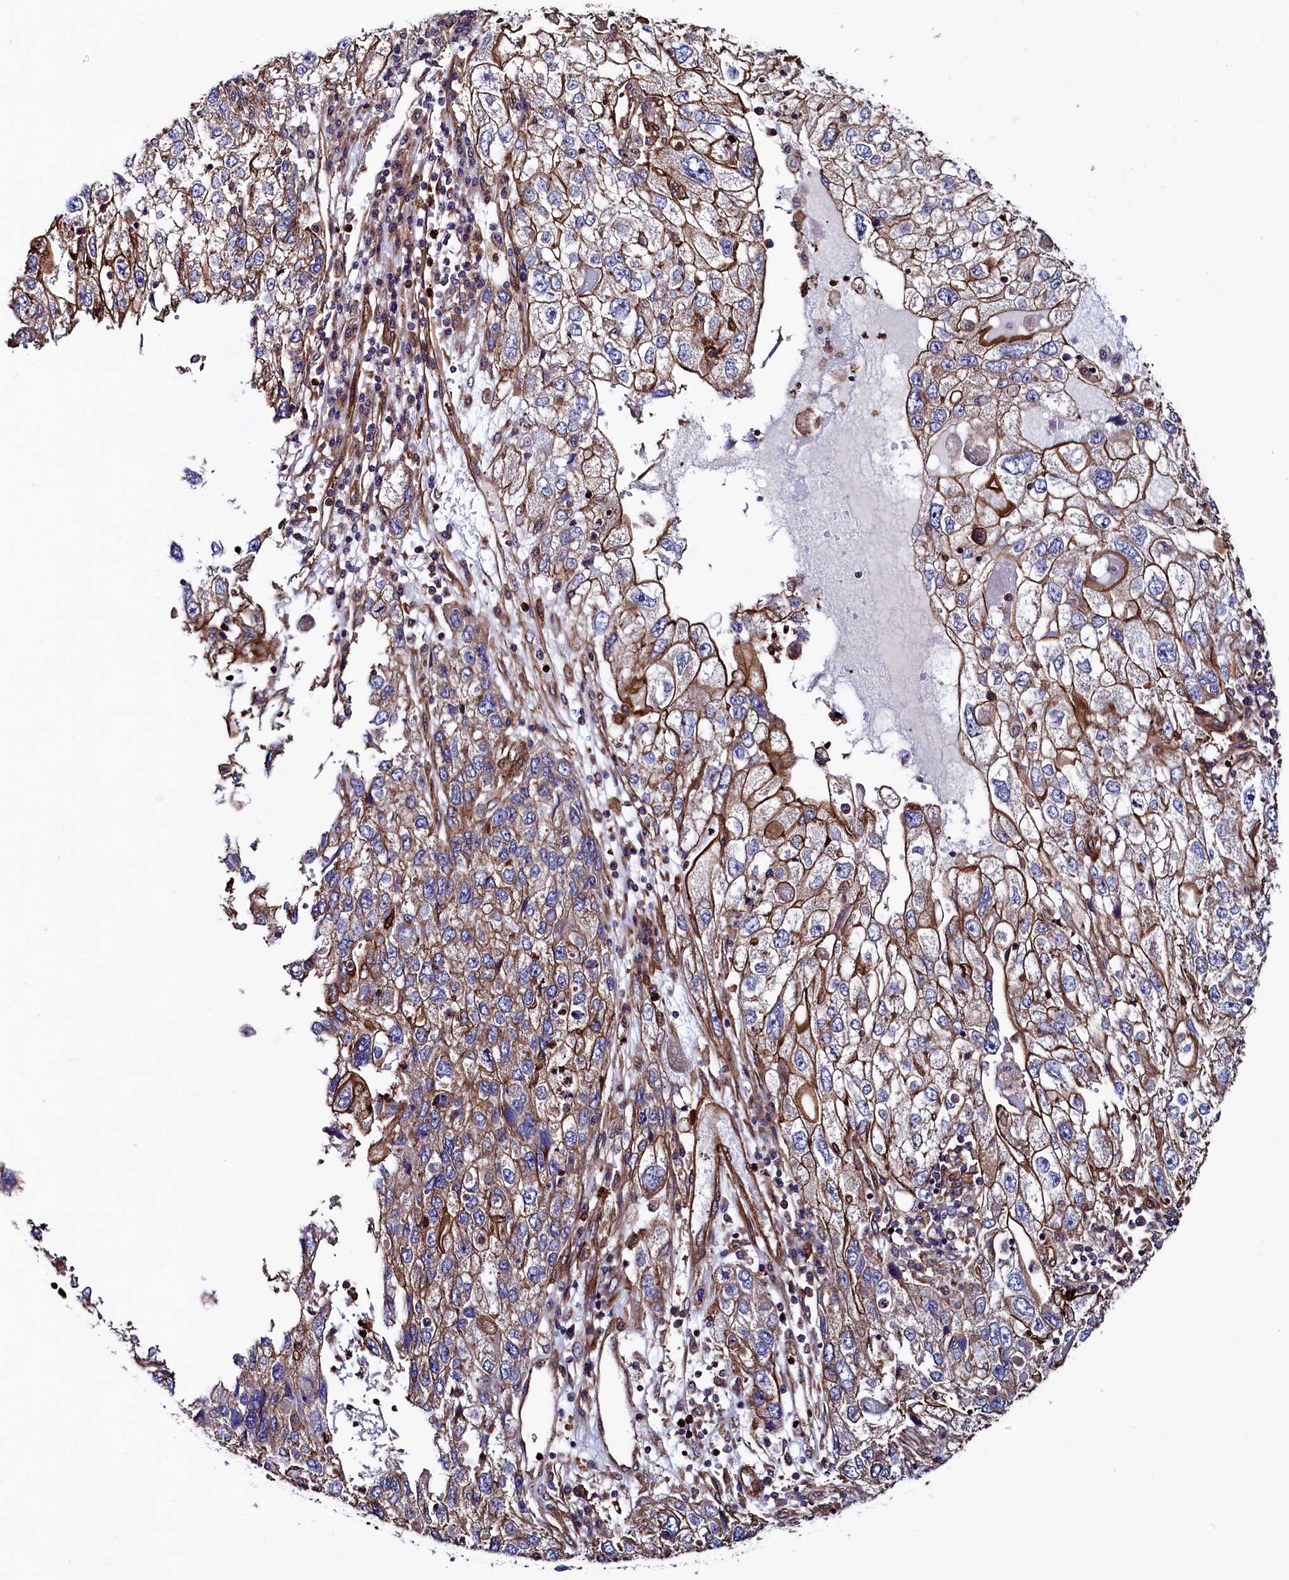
{"staining": {"intensity": "moderate", "quantity": ">75%", "location": "cytoplasmic/membranous"}, "tissue": "endometrial cancer", "cell_type": "Tumor cells", "image_type": "cancer", "snomed": [{"axis": "morphology", "description": "Adenocarcinoma, NOS"}, {"axis": "topography", "description": "Endometrium"}], "caption": "Protein analysis of endometrial cancer (adenocarcinoma) tissue reveals moderate cytoplasmic/membranous expression in approximately >75% of tumor cells.", "gene": "STAMBPL1", "patient": {"sex": "female", "age": 49}}